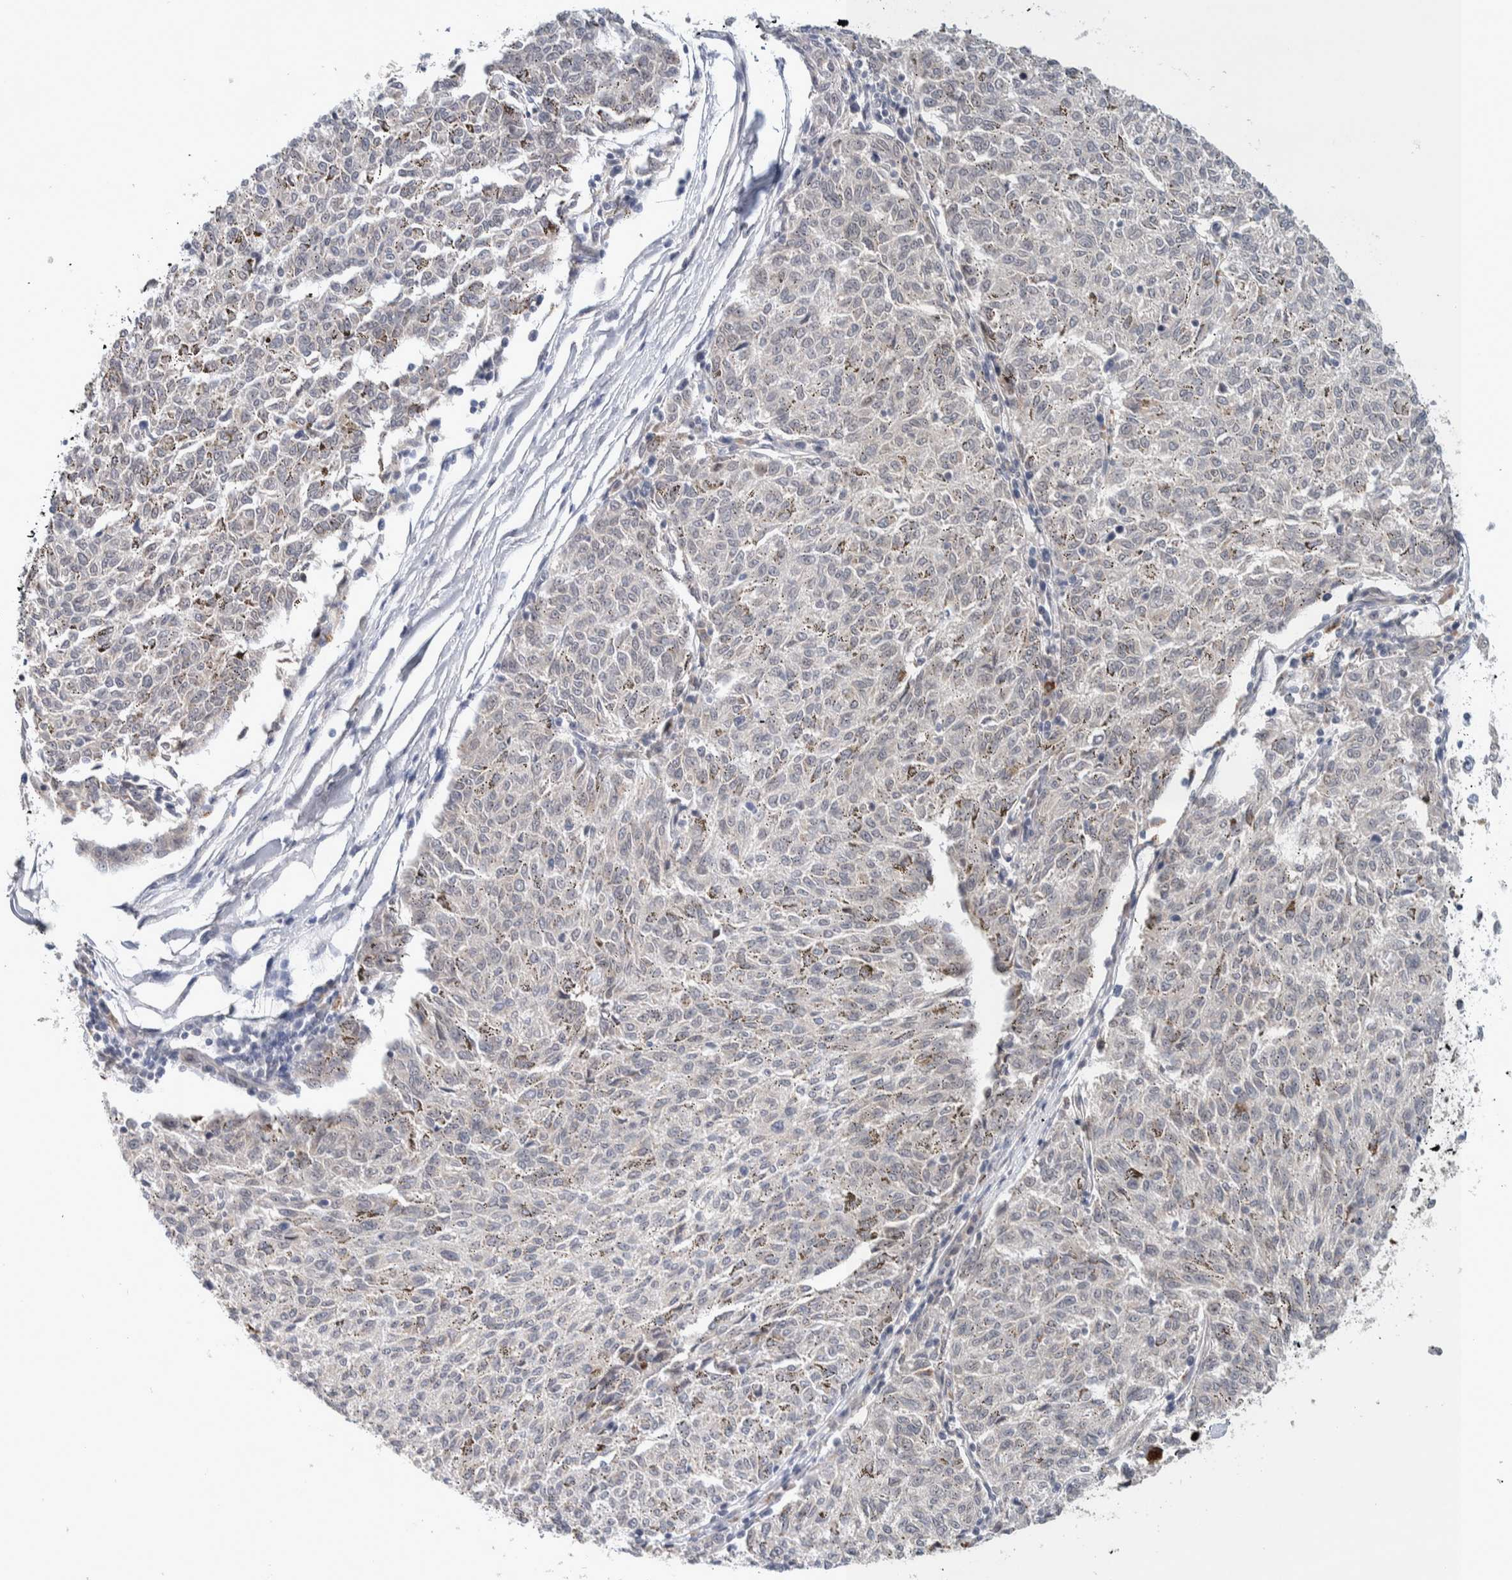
{"staining": {"intensity": "negative", "quantity": "none", "location": "none"}, "tissue": "melanoma", "cell_type": "Tumor cells", "image_type": "cancer", "snomed": [{"axis": "morphology", "description": "Malignant melanoma, NOS"}, {"axis": "topography", "description": "Skin"}], "caption": "A high-resolution micrograph shows immunohistochemistry staining of malignant melanoma, which demonstrates no significant staining in tumor cells.", "gene": "CRAT", "patient": {"sex": "female", "age": 72}}